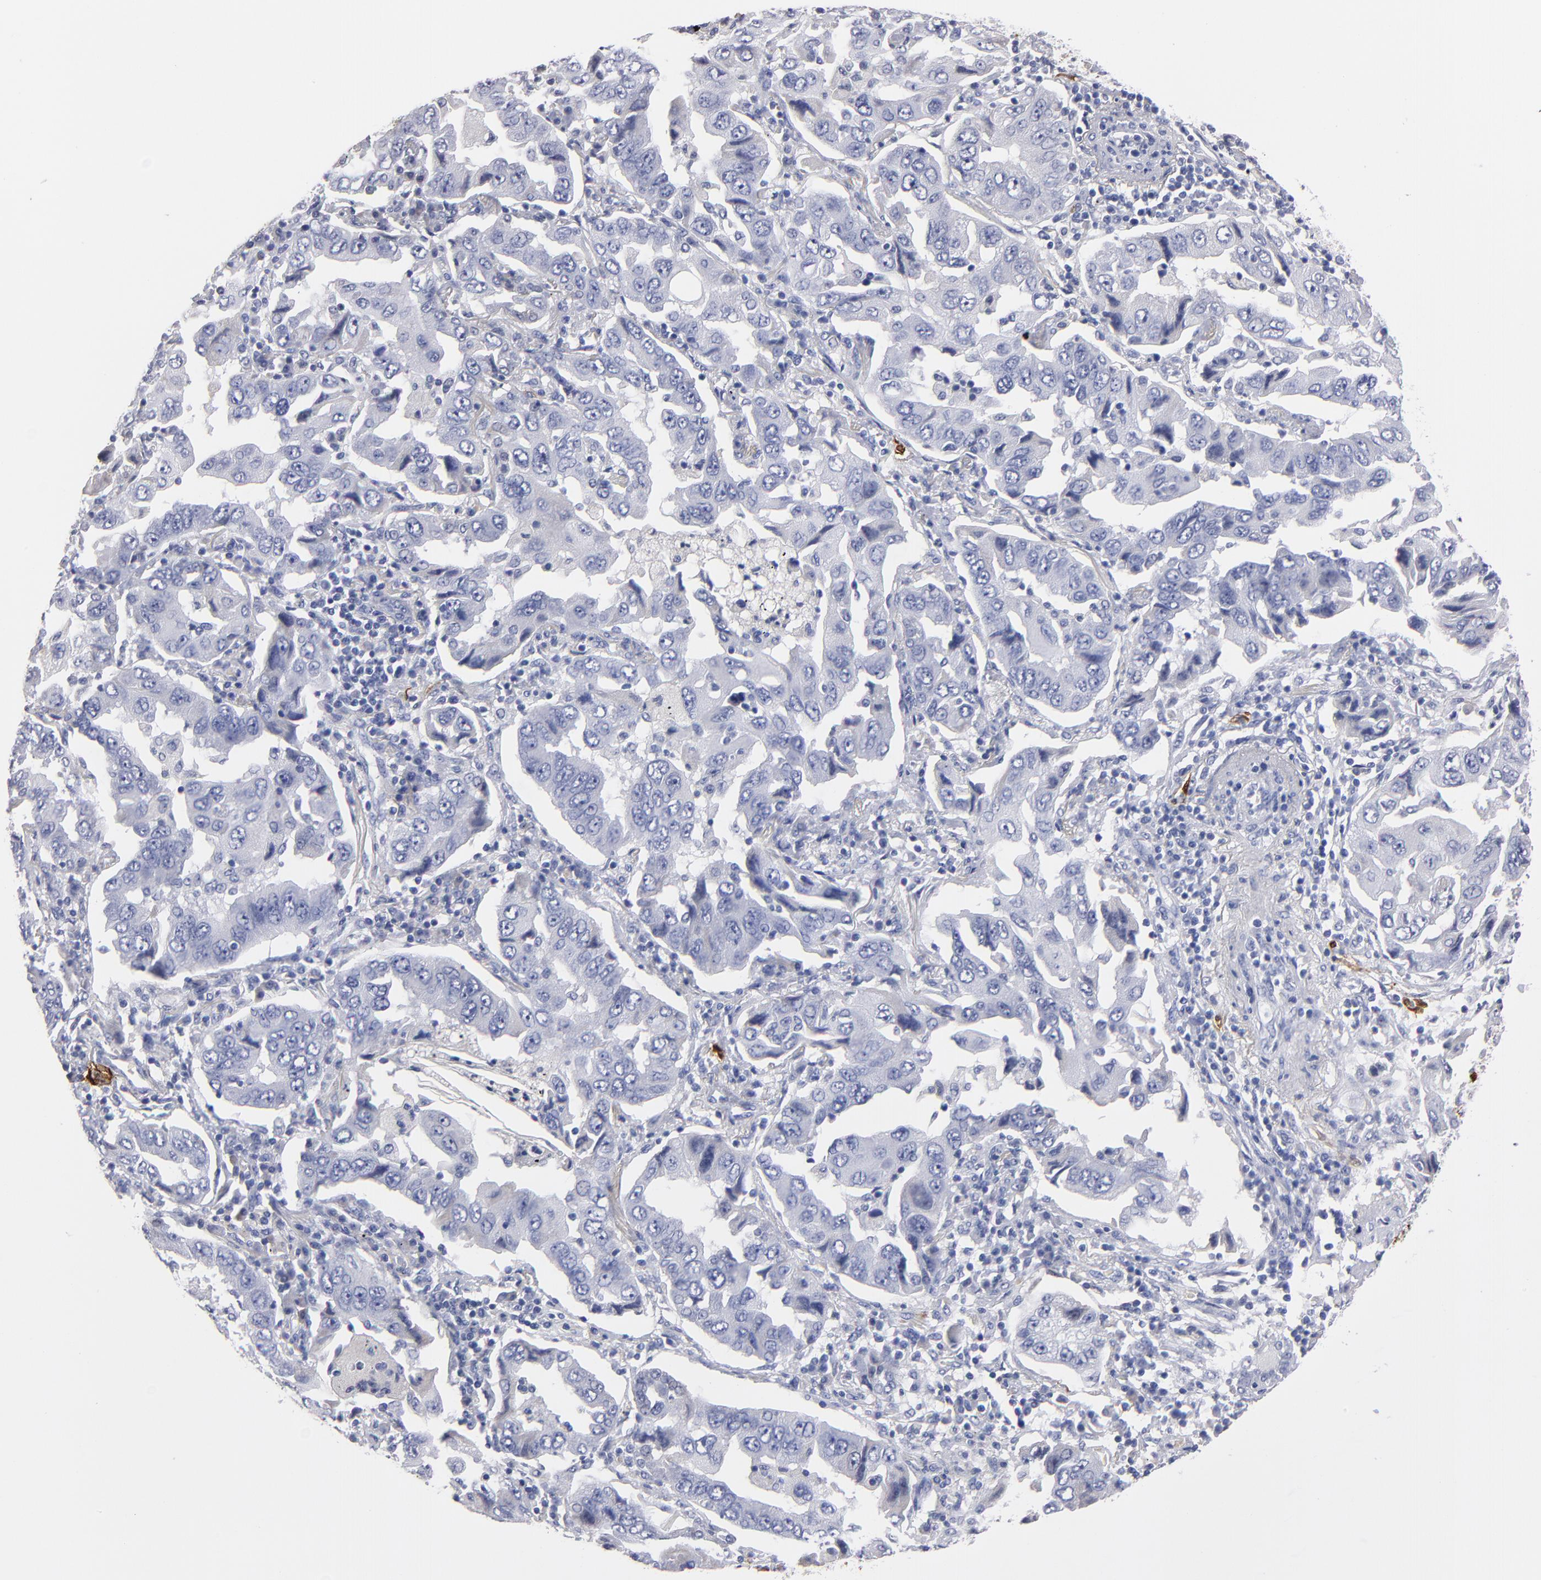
{"staining": {"intensity": "negative", "quantity": "none", "location": "none"}, "tissue": "lung cancer", "cell_type": "Tumor cells", "image_type": "cancer", "snomed": [{"axis": "morphology", "description": "Adenocarcinoma, NOS"}, {"axis": "topography", "description": "Lung"}], "caption": "High power microscopy micrograph of an immunohistochemistry (IHC) image of lung cancer, revealing no significant staining in tumor cells.", "gene": "FABP4", "patient": {"sex": "female", "age": 65}}